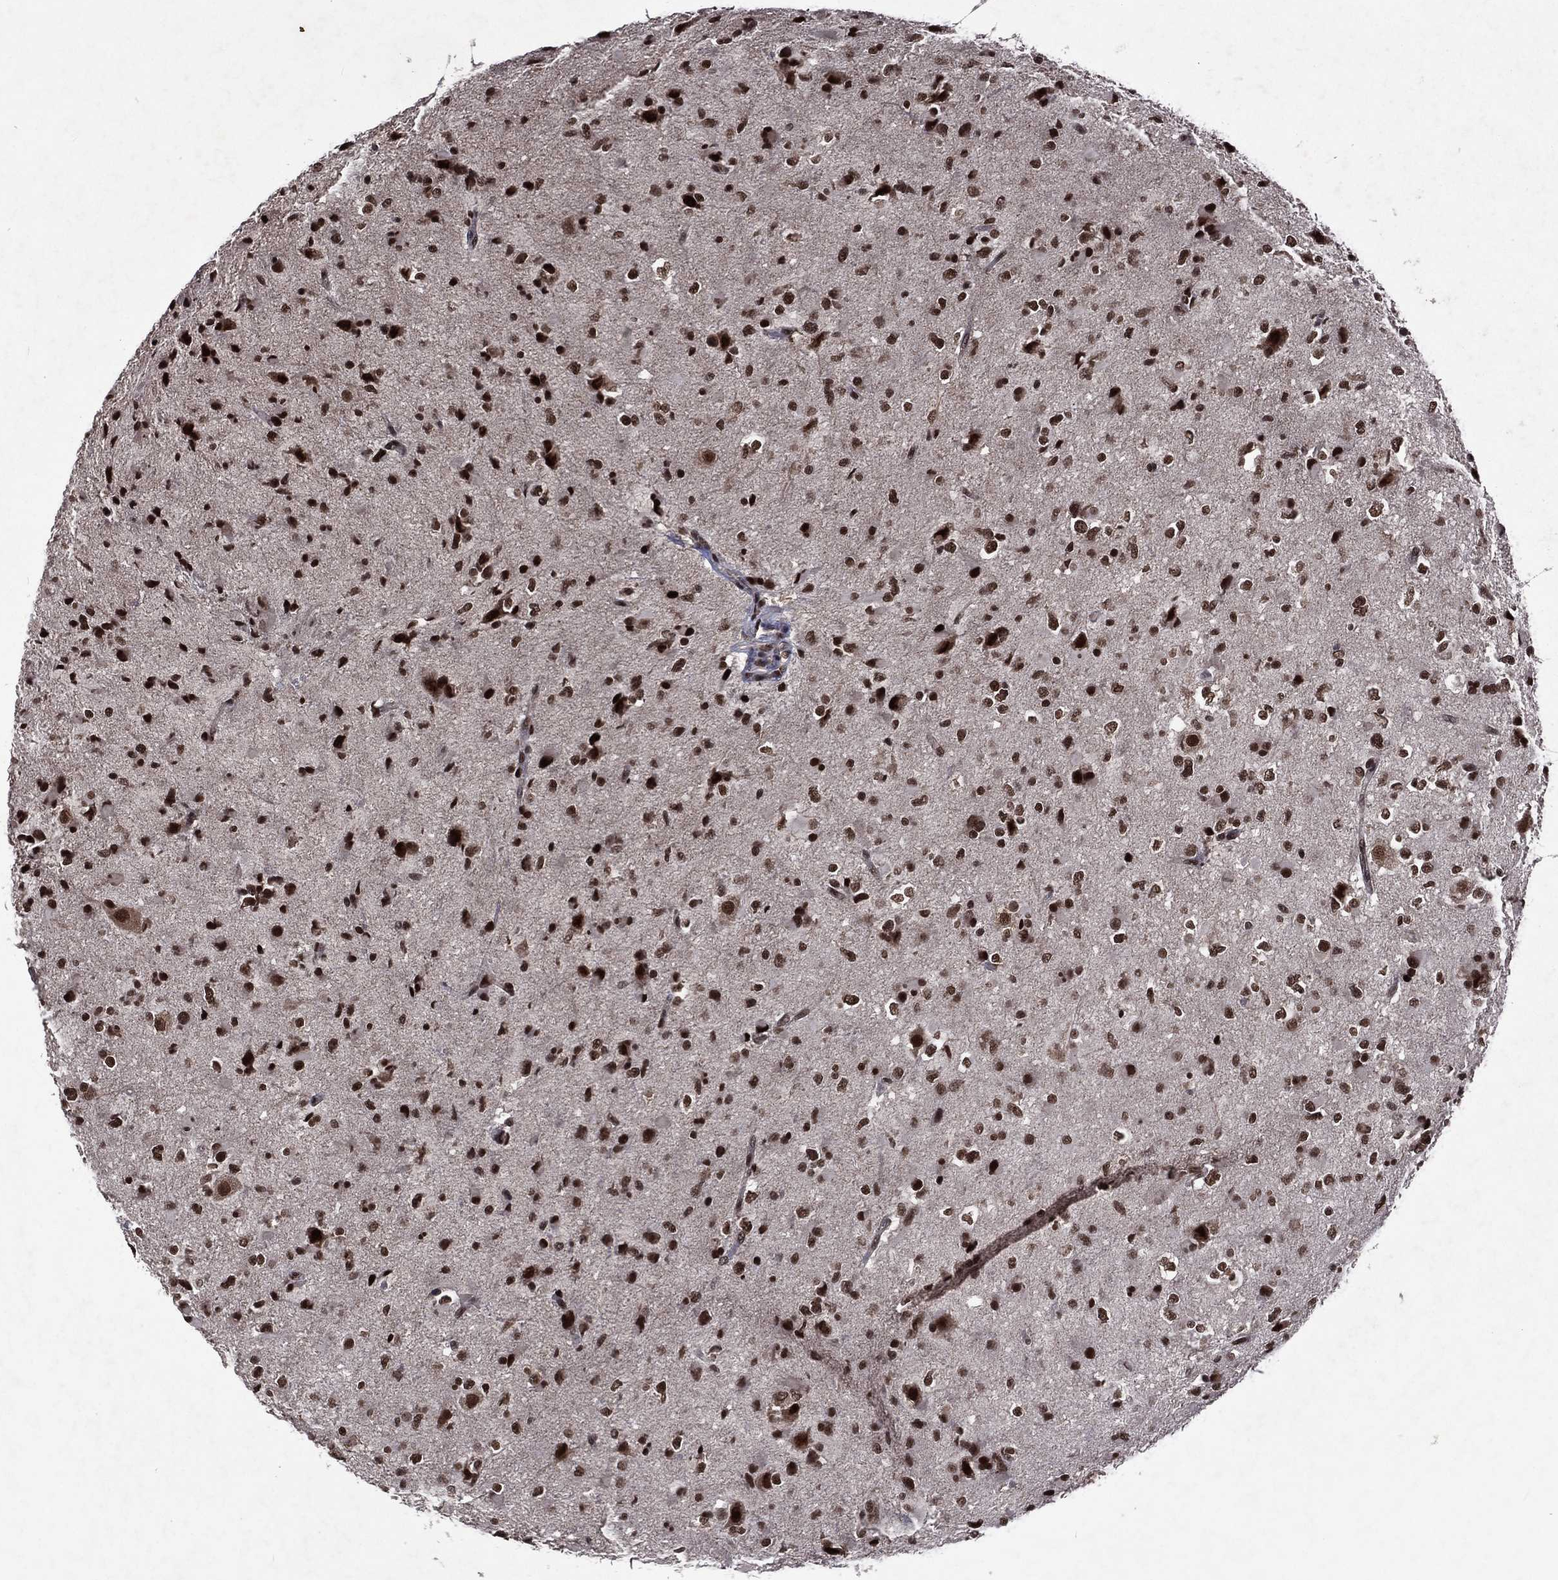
{"staining": {"intensity": "strong", "quantity": ">75%", "location": "nuclear"}, "tissue": "glioma", "cell_type": "Tumor cells", "image_type": "cancer", "snomed": [{"axis": "morphology", "description": "Glioma, malignant, Low grade"}, {"axis": "topography", "description": "Brain"}], "caption": "About >75% of tumor cells in low-grade glioma (malignant) exhibit strong nuclear protein positivity as visualized by brown immunohistochemical staining.", "gene": "DMAP1", "patient": {"sex": "female", "age": 32}}